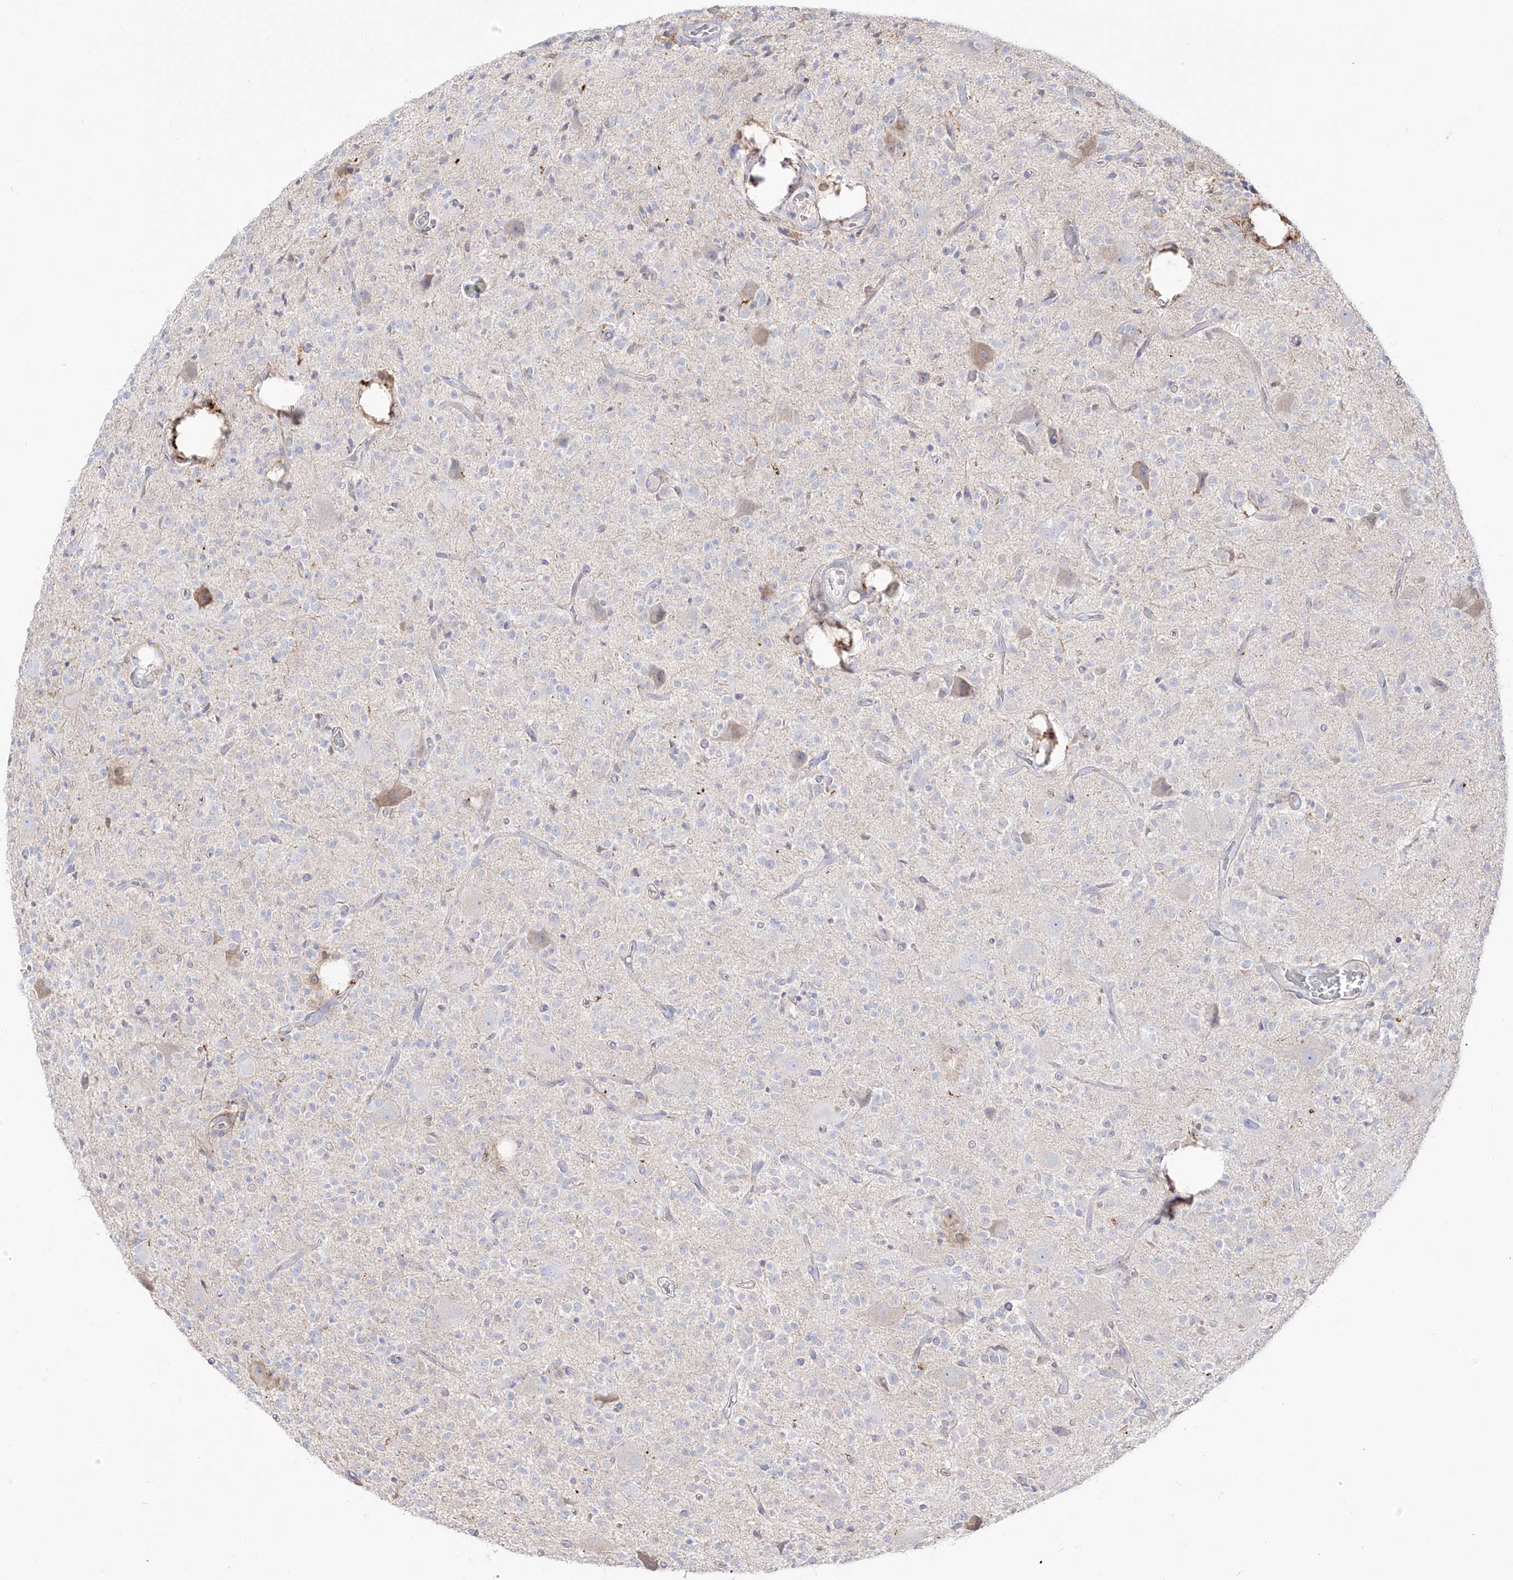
{"staining": {"intensity": "negative", "quantity": "none", "location": "none"}, "tissue": "glioma", "cell_type": "Tumor cells", "image_type": "cancer", "snomed": [{"axis": "morphology", "description": "Glioma, malignant, High grade"}, {"axis": "topography", "description": "Brain"}], "caption": "Human glioma stained for a protein using immunohistochemistry displays no positivity in tumor cells.", "gene": "ZGRF1", "patient": {"sex": "male", "age": 34}}